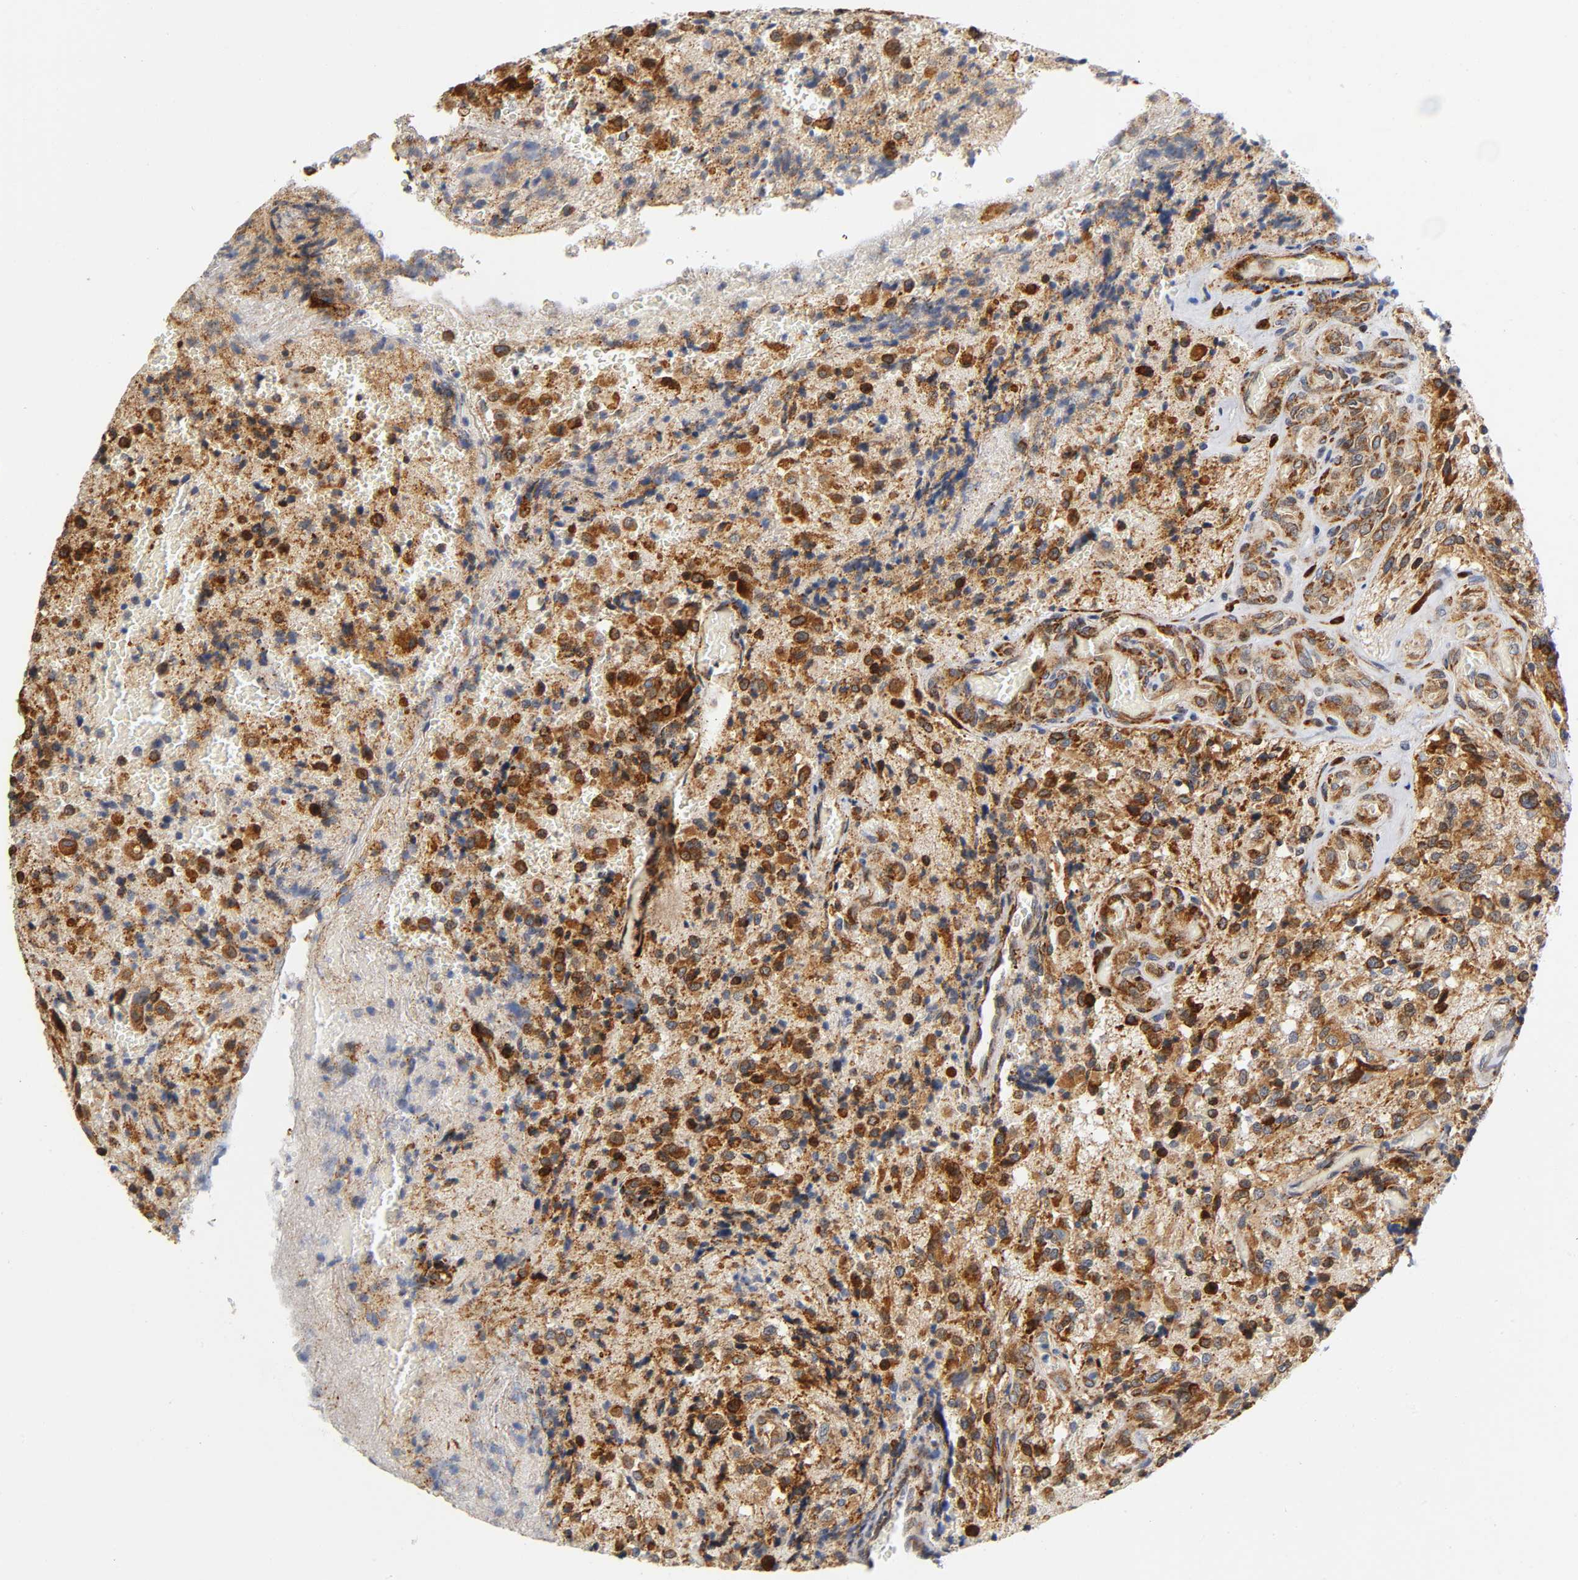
{"staining": {"intensity": "strong", "quantity": ">75%", "location": "cytoplasmic/membranous"}, "tissue": "glioma", "cell_type": "Tumor cells", "image_type": "cancer", "snomed": [{"axis": "morphology", "description": "Normal tissue, NOS"}, {"axis": "morphology", "description": "Glioma, malignant, High grade"}, {"axis": "topography", "description": "Cerebral cortex"}], "caption": "IHC of glioma displays high levels of strong cytoplasmic/membranous expression in approximately >75% of tumor cells. Nuclei are stained in blue.", "gene": "SOS2", "patient": {"sex": "male", "age": 56}}